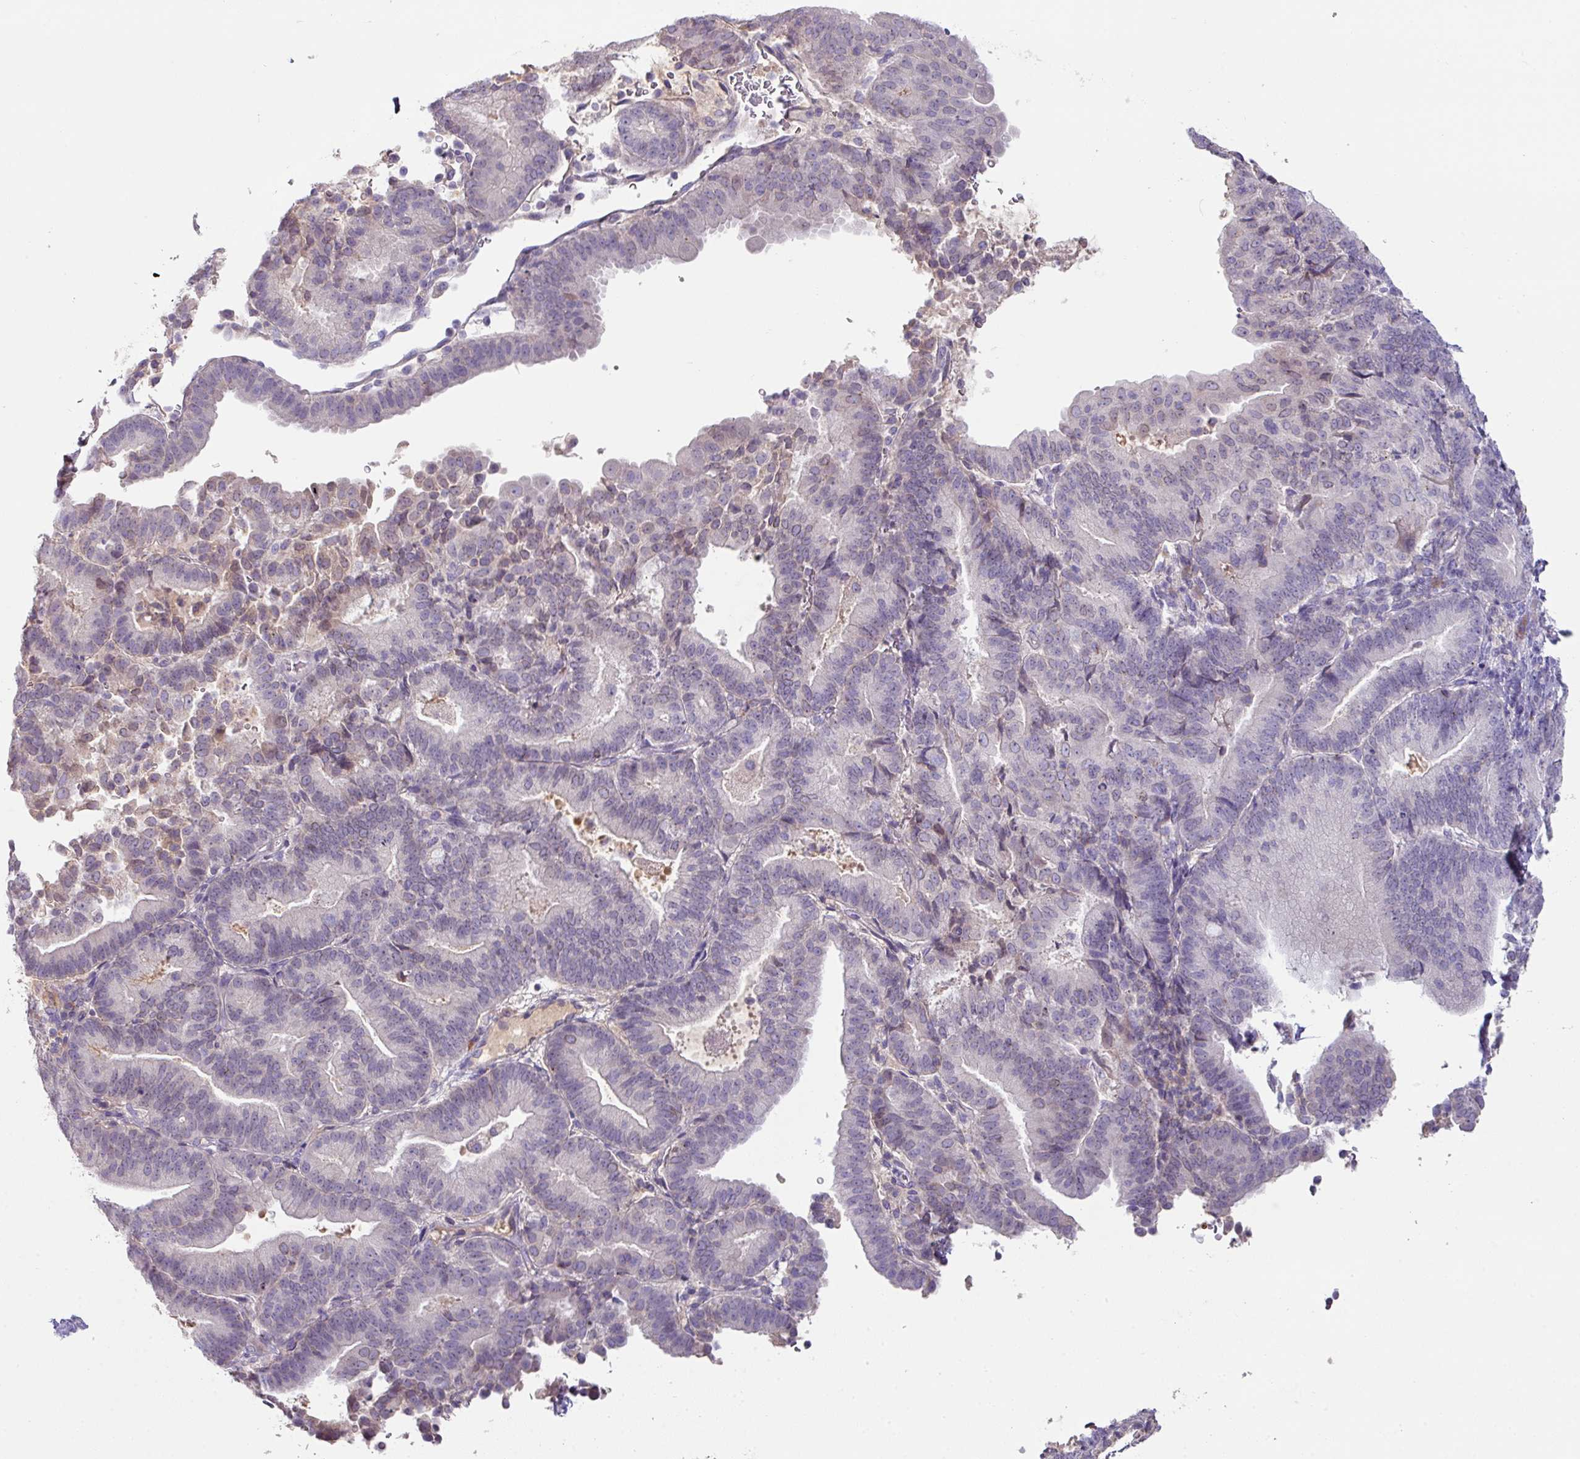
{"staining": {"intensity": "weak", "quantity": "<25%", "location": "cytoplasmic/membranous,nuclear"}, "tissue": "endometrial cancer", "cell_type": "Tumor cells", "image_type": "cancer", "snomed": [{"axis": "morphology", "description": "Adenocarcinoma, NOS"}, {"axis": "topography", "description": "Endometrium"}], "caption": "A high-resolution micrograph shows IHC staining of endometrial cancer, which exhibits no significant staining in tumor cells.", "gene": "SLAMF6", "patient": {"sex": "female", "age": 70}}